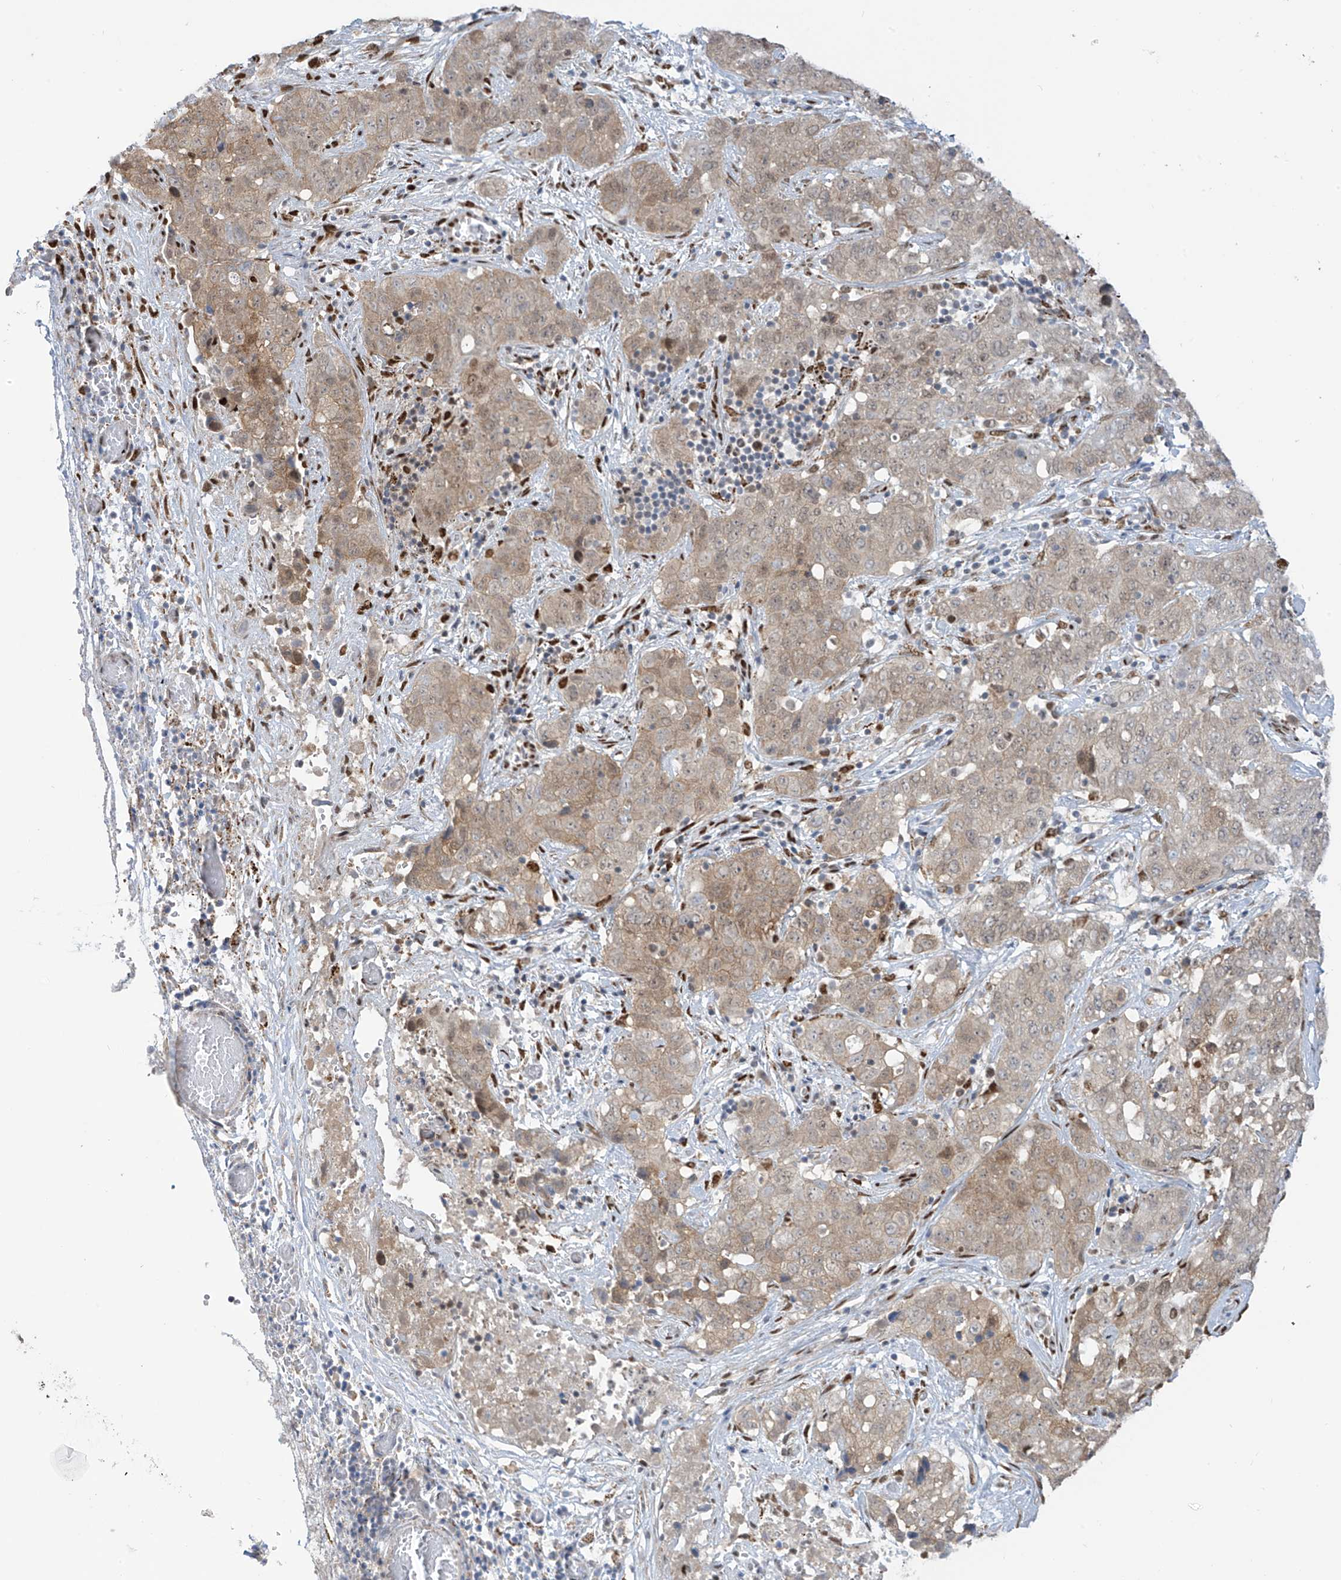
{"staining": {"intensity": "moderate", "quantity": ">75%", "location": "cytoplasmic/membranous"}, "tissue": "stomach cancer", "cell_type": "Tumor cells", "image_type": "cancer", "snomed": [{"axis": "morphology", "description": "Normal tissue, NOS"}, {"axis": "morphology", "description": "Adenocarcinoma, NOS"}, {"axis": "topography", "description": "Lymph node"}, {"axis": "topography", "description": "Stomach"}], "caption": "Immunohistochemistry (DAB (3,3'-diaminobenzidine)) staining of human stomach cancer demonstrates moderate cytoplasmic/membranous protein positivity in about >75% of tumor cells.", "gene": "PM20D2", "patient": {"sex": "male", "age": 48}}